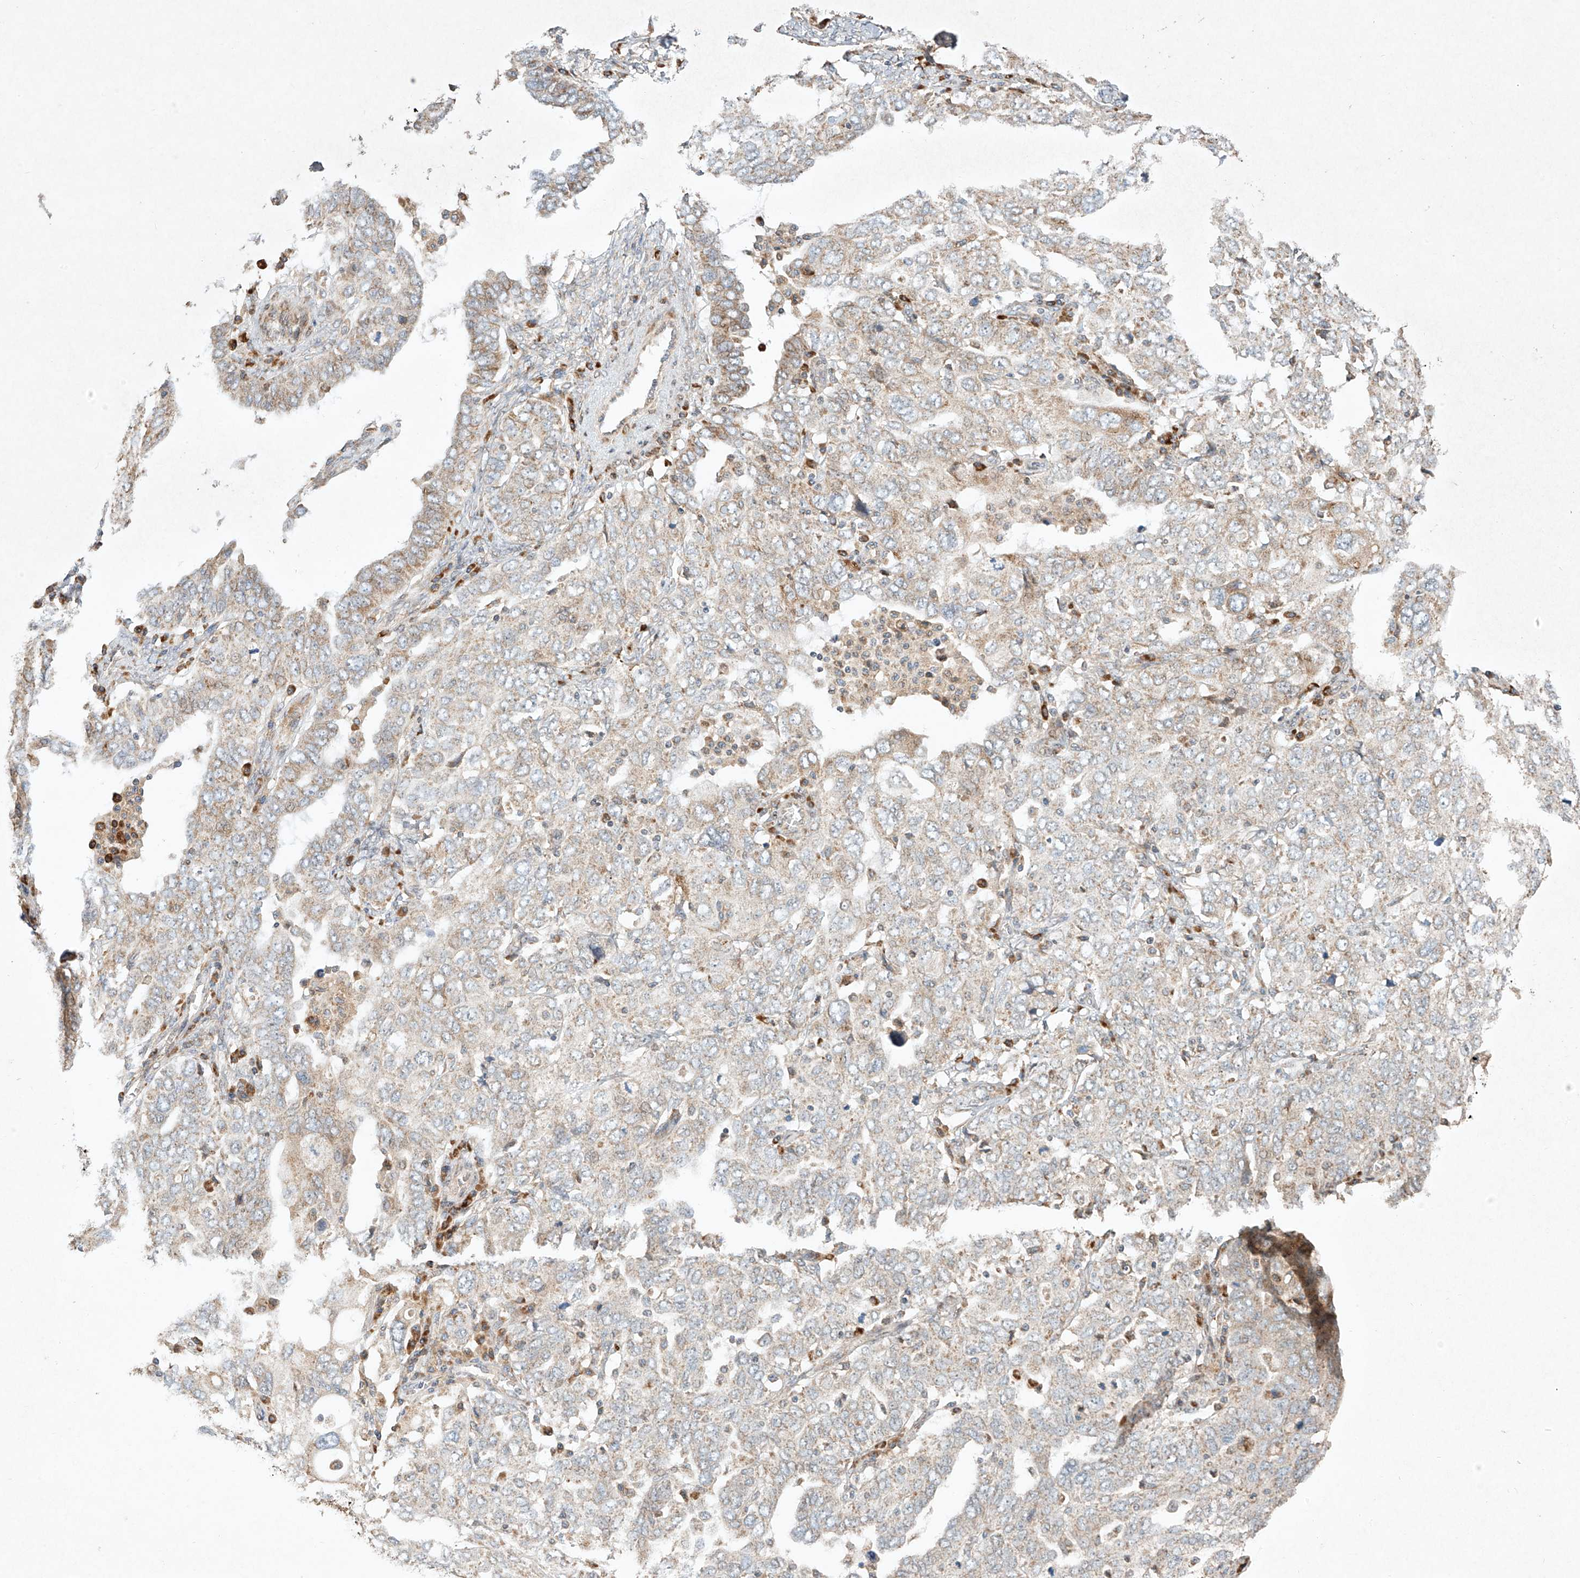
{"staining": {"intensity": "weak", "quantity": "<25%", "location": "cytoplasmic/membranous"}, "tissue": "ovarian cancer", "cell_type": "Tumor cells", "image_type": "cancer", "snomed": [{"axis": "morphology", "description": "Carcinoma, endometroid"}, {"axis": "topography", "description": "Ovary"}], "caption": "Tumor cells show no significant expression in endometroid carcinoma (ovarian).", "gene": "SEMA3B", "patient": {"sex": "female", "age": 62}}